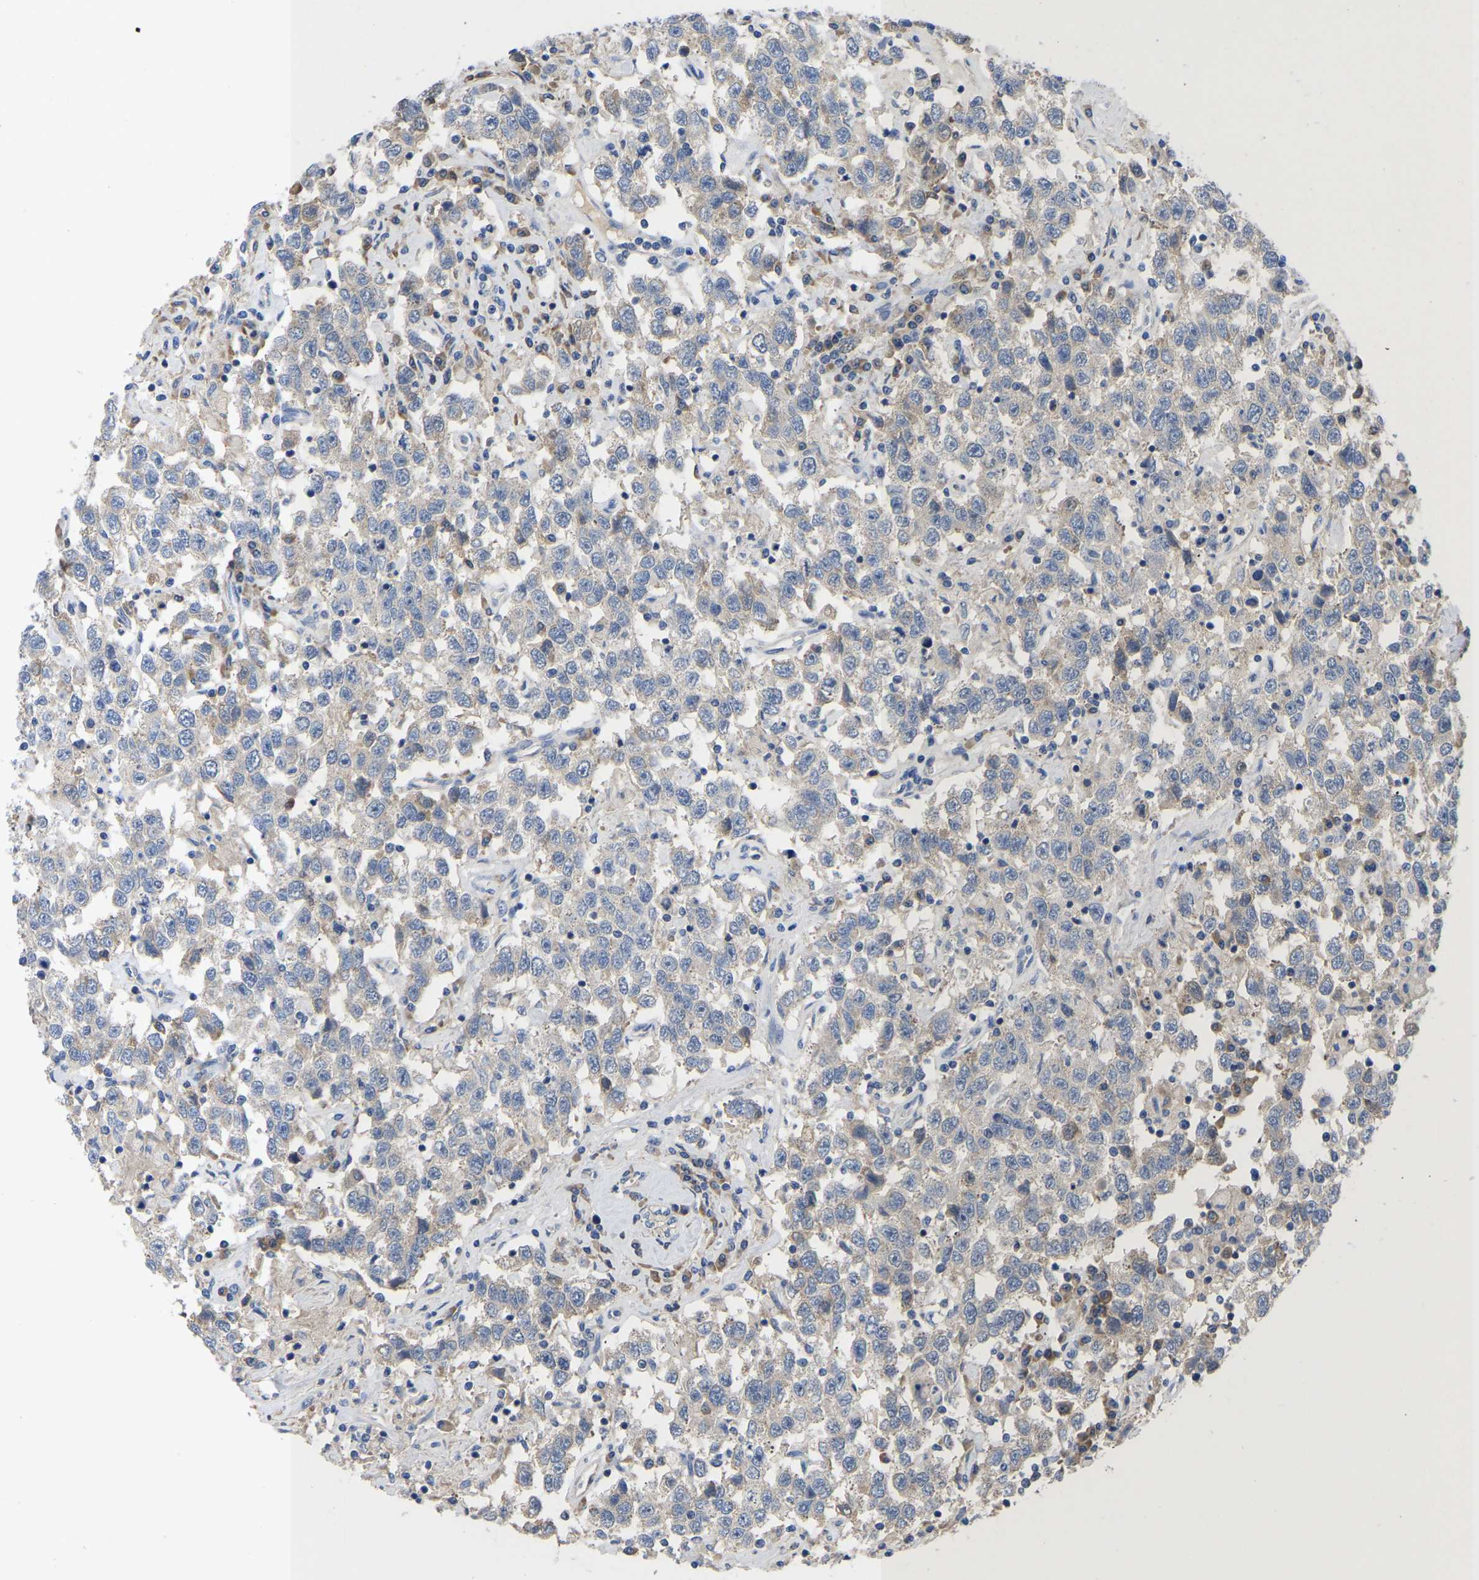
{"staining": {"intensity": "weak", "quantity": "<25%", "location": "cytoplasmic/membranous"}, "tissue": "testis cancer", "cell_type": "Tumor cells", "image_type": "cancer", "snomed": [{"axis": "morphology", "description": "Seminoma, NOS"}, {"axis": "topography", "description": "Testis"}], "caption": "Micrograph shows no protein expression in tumor cells of testis seminoma tissue.", "gene": "ABCA10", "patient": {"sex": "male", "age": 41}}